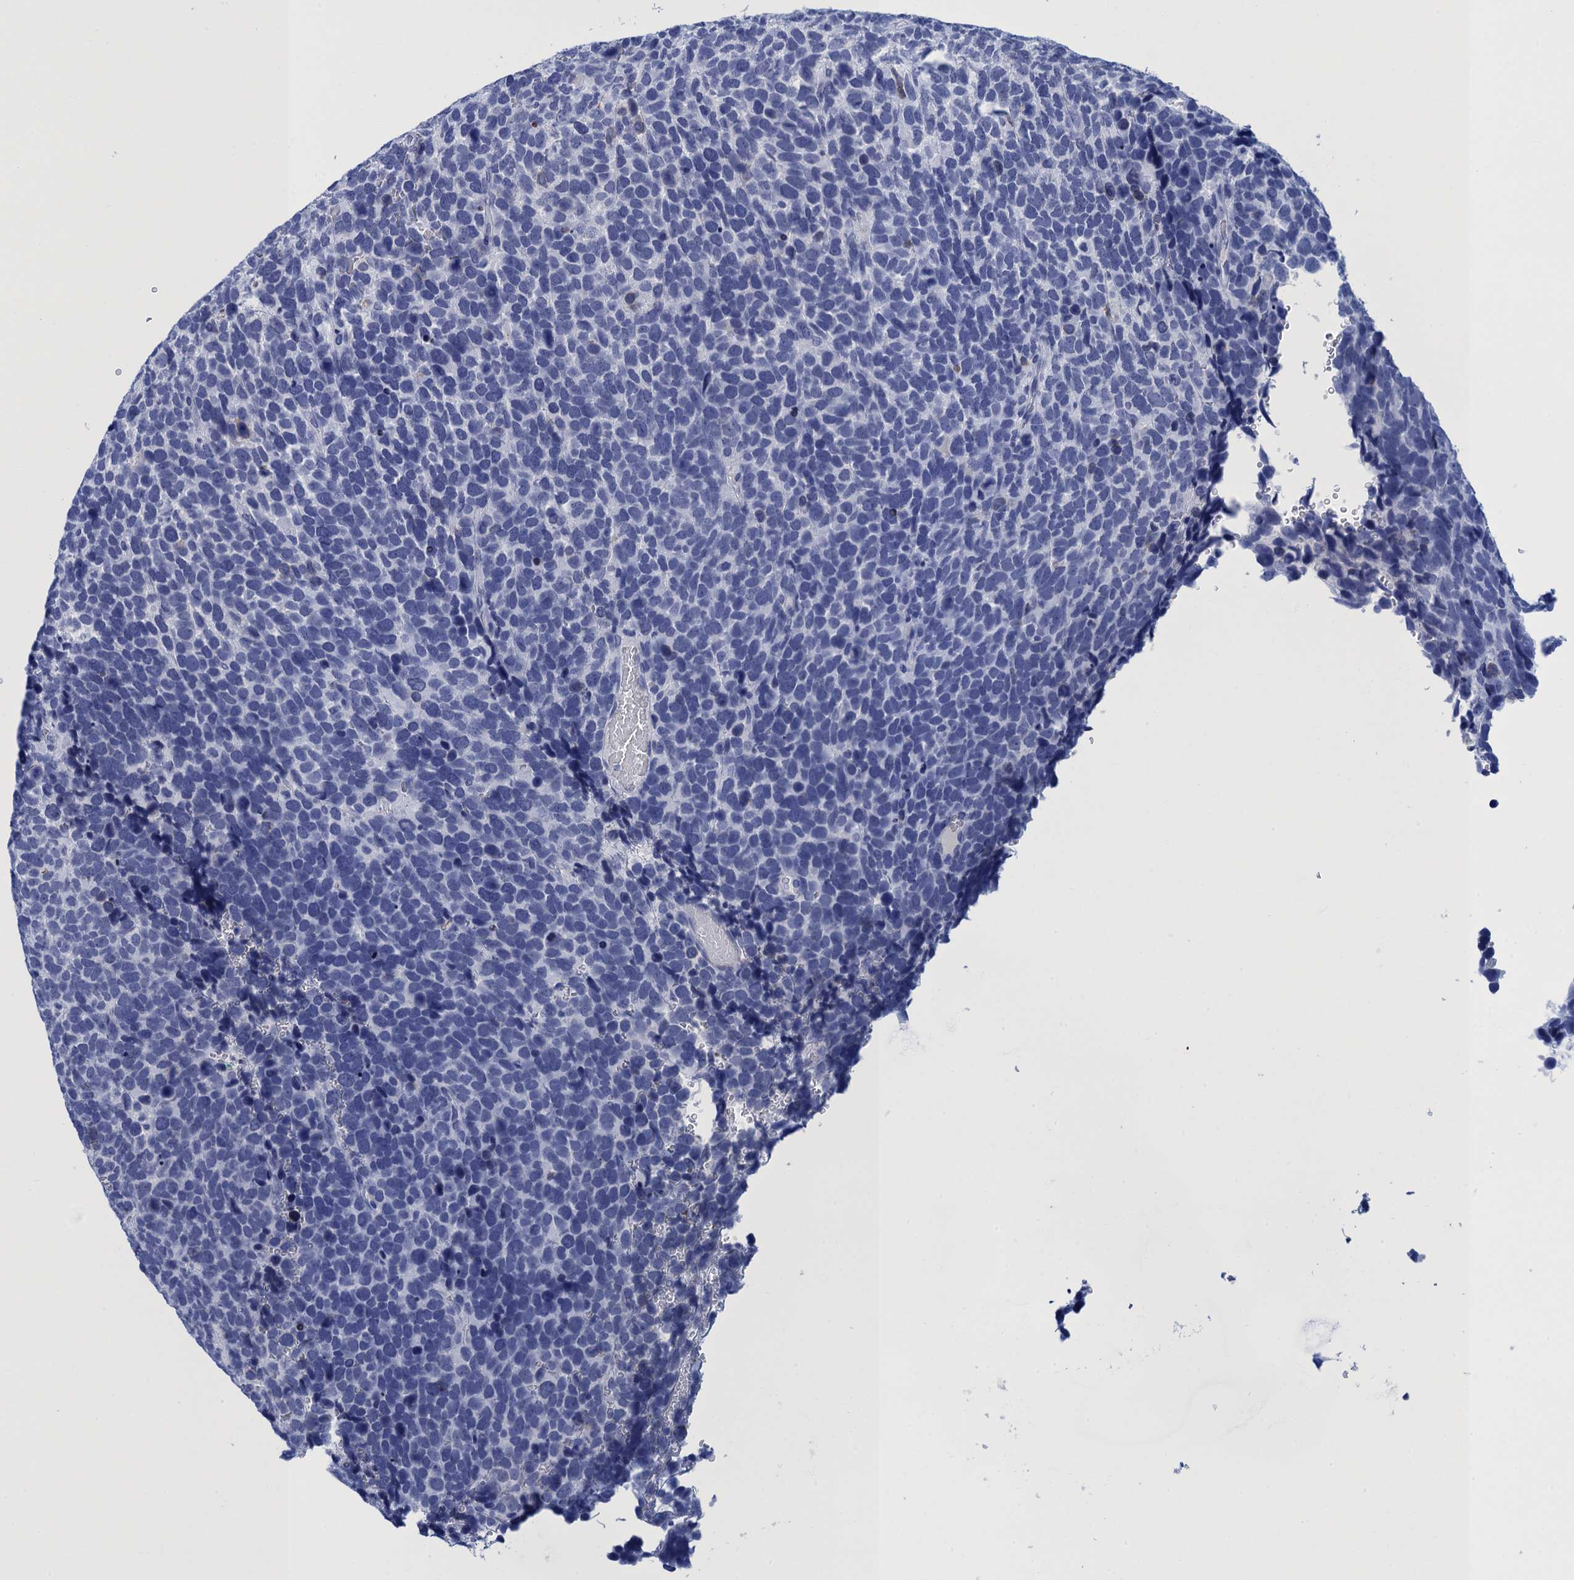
{"staining": {"intensity": "negative", "quantity": "none", "location": "none"}, "tissue": "urothelial cancer", "cell_type": "Tumor cells", "image_type": "cancer", "snomed": [{"axis": "morphology", "description": "Urothelial carcinoma, High grade"}, {"axis": "topography", "description": "Urinary bladder"}], "caption": "A high-resolution histopathology image shows IHC staining of high-grade urothelial carcinoma, which displays no significant positivity in tumor cells.", "gene": "METTL25", "patient": {"sex": "female", "age": 82}}